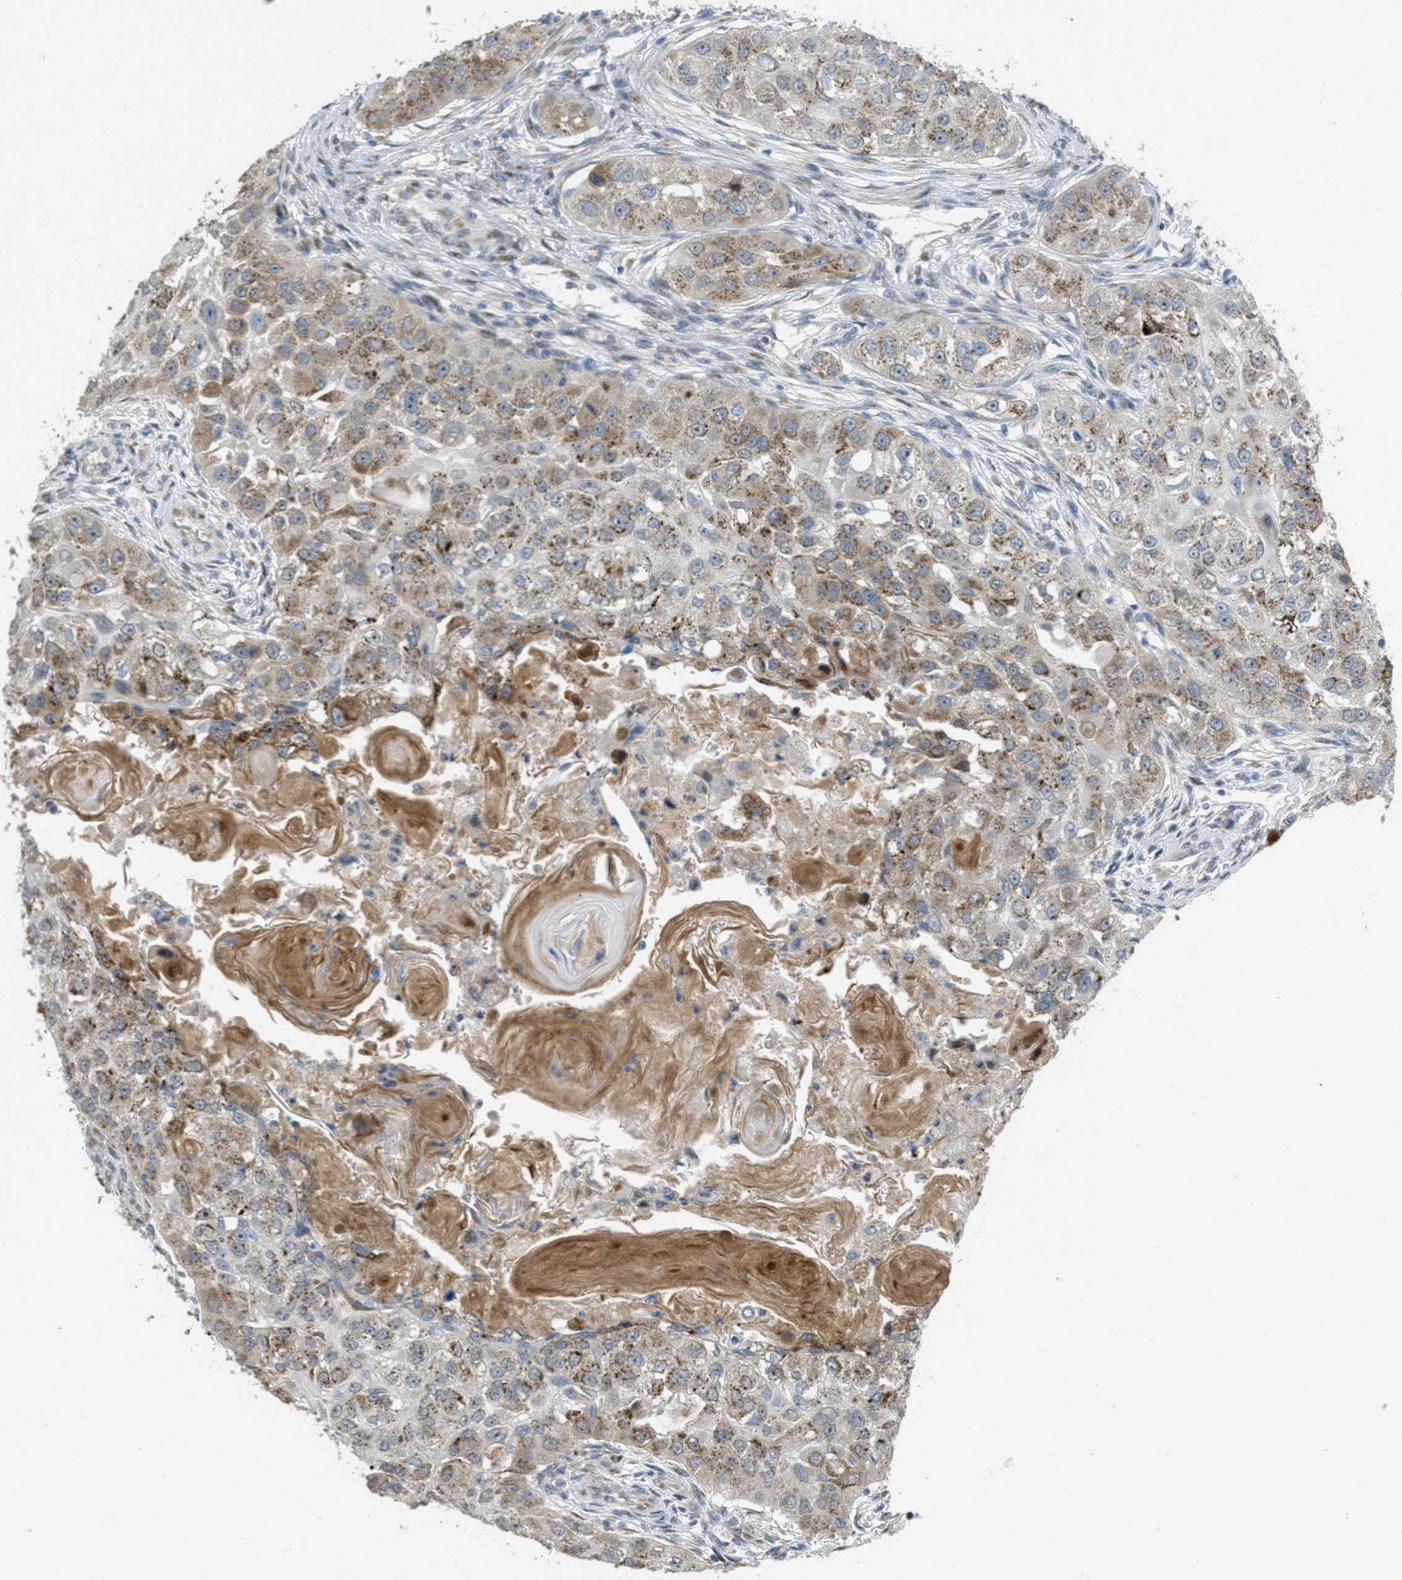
{"staining": {"intensity": "moderate", "quantity": ">75%", "location": "cytoplasmic/membranous"}, "tissue": "head and neck cancer", "cell_type": "Tumor cells", "image_type": "cancer", "snomed": [{"axis": "morphology", "description": "Normal tissue, NOS"}, {"axis": "morphology", "description": "Squamous cell carcinoma, NOS"}, {"axis": "topography", "description": "Skeletal muscle"}, {"axis": "topography", "description": "Head-Neck"}], "caption": "Immunohistochemical staining of head and neck squamous cell carcinoma exhibits medium levels of moderate cytoplasmic/membranous expression in approximately >75% of tumor cells. (Stains: DAB in brown, nuclei in blue, Microscopy: brightfield microscopy at high magnification).", "gene": "ZFPL1", "patient": {"sex": "male", "age": 51}}